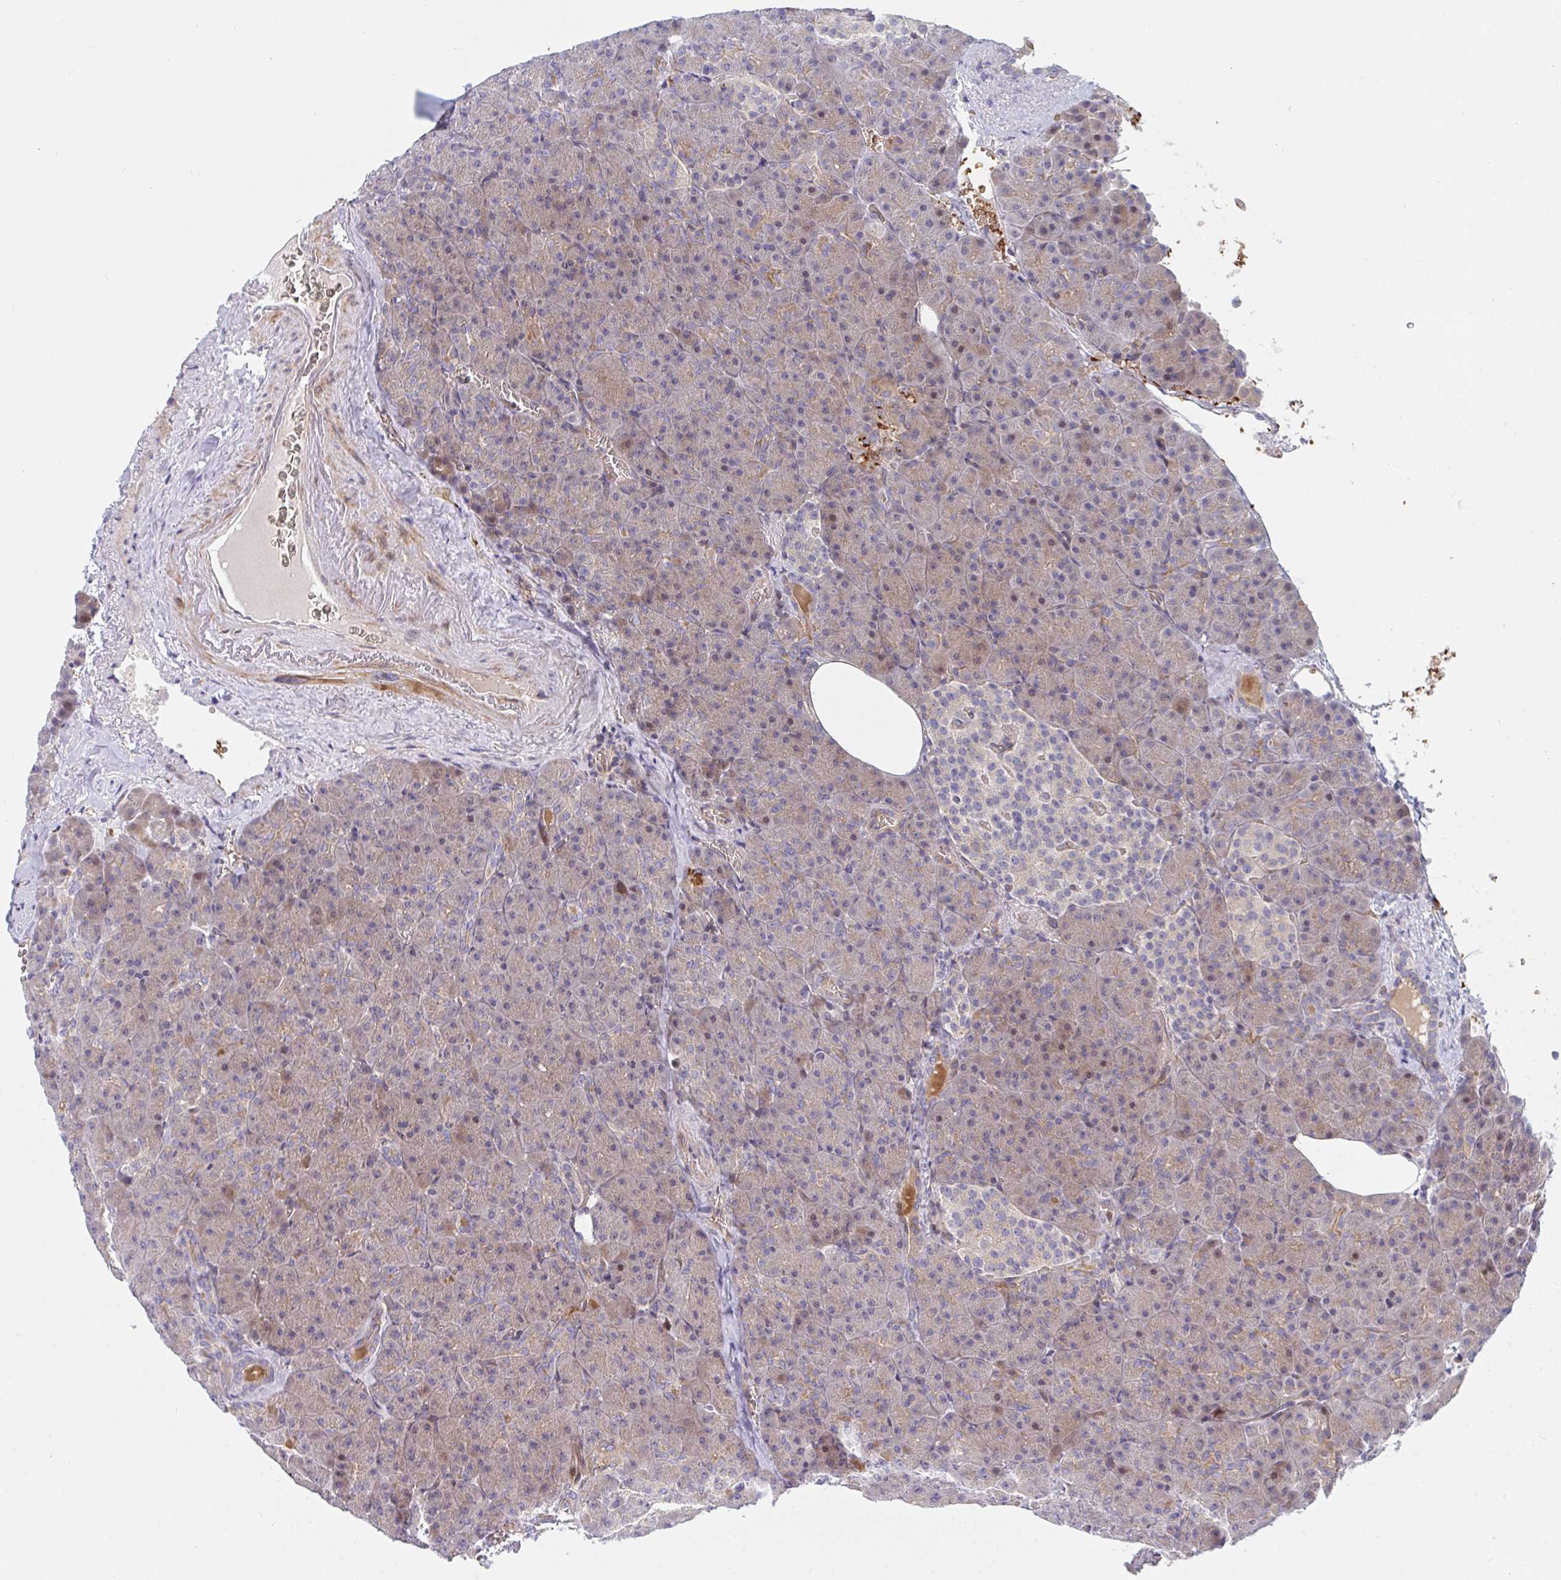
{"staining": {"intensity": "moderate", "quantity": "<25%", "location": "cytoplasmic/membranous"}, "tissue": "pancreas", "cell_type": "Exocrine glandular cells", "image_type": "normal", "snomed": [{"axis": "morphology", "description": "Normal tissue, NOS"}, {"axis": "topography", "description": "Pancreas"}], "caption": "Immunohistochemistry image of normal pancreas: pancreas stained using immunohistochemistry (IHC) exhibits low levels of moderate protein expression localized specifically in the cytoplasmic/membranous of exocrine glandular cells, appearing as a cytoplasmic/membranous brown color.", "gene": "TNFSF4", "patient": {"sex": "female", "age": 74}}